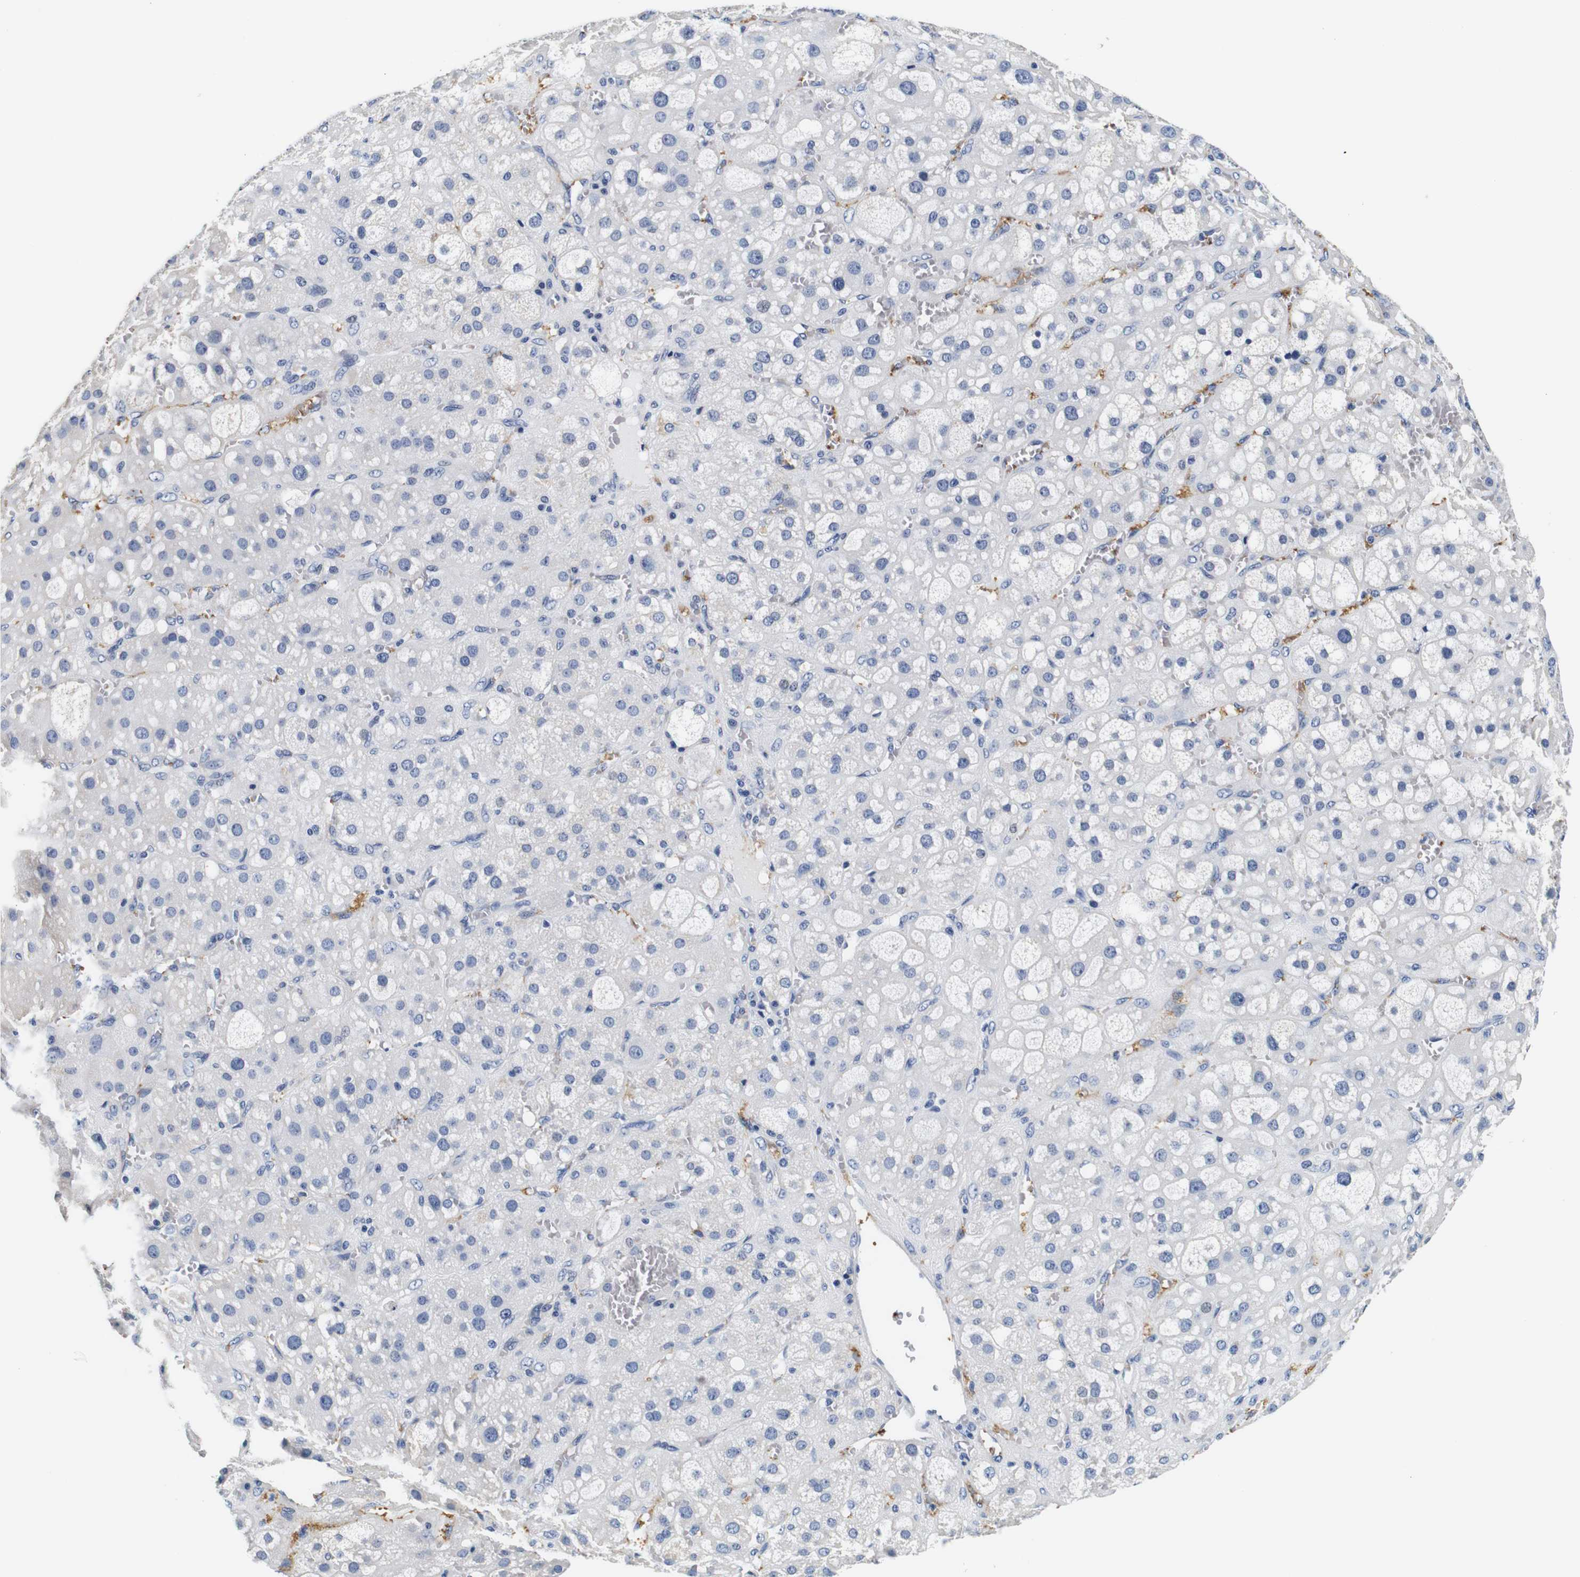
{"staining": {"intensity": "negative", "quantity": "none", "location": "none"}, "tissue": "adrenal gland", "cell_type": "Glandular cells", "image_type": "normal", "snomed": [{"axis": "morphology", "description": "Normal tissue, NOS"}, {"axis": "topography", "description": "Adrenal gland"}], "caption": "Protein analysis of unremarkable adrenal gland displays no significant expression in glandular cells. (Immunohistochemistry (ihc), brightfield microscopy, high magnification).", "gene": "GP1BA", "patient": {"sex": "female", "age": 47}}